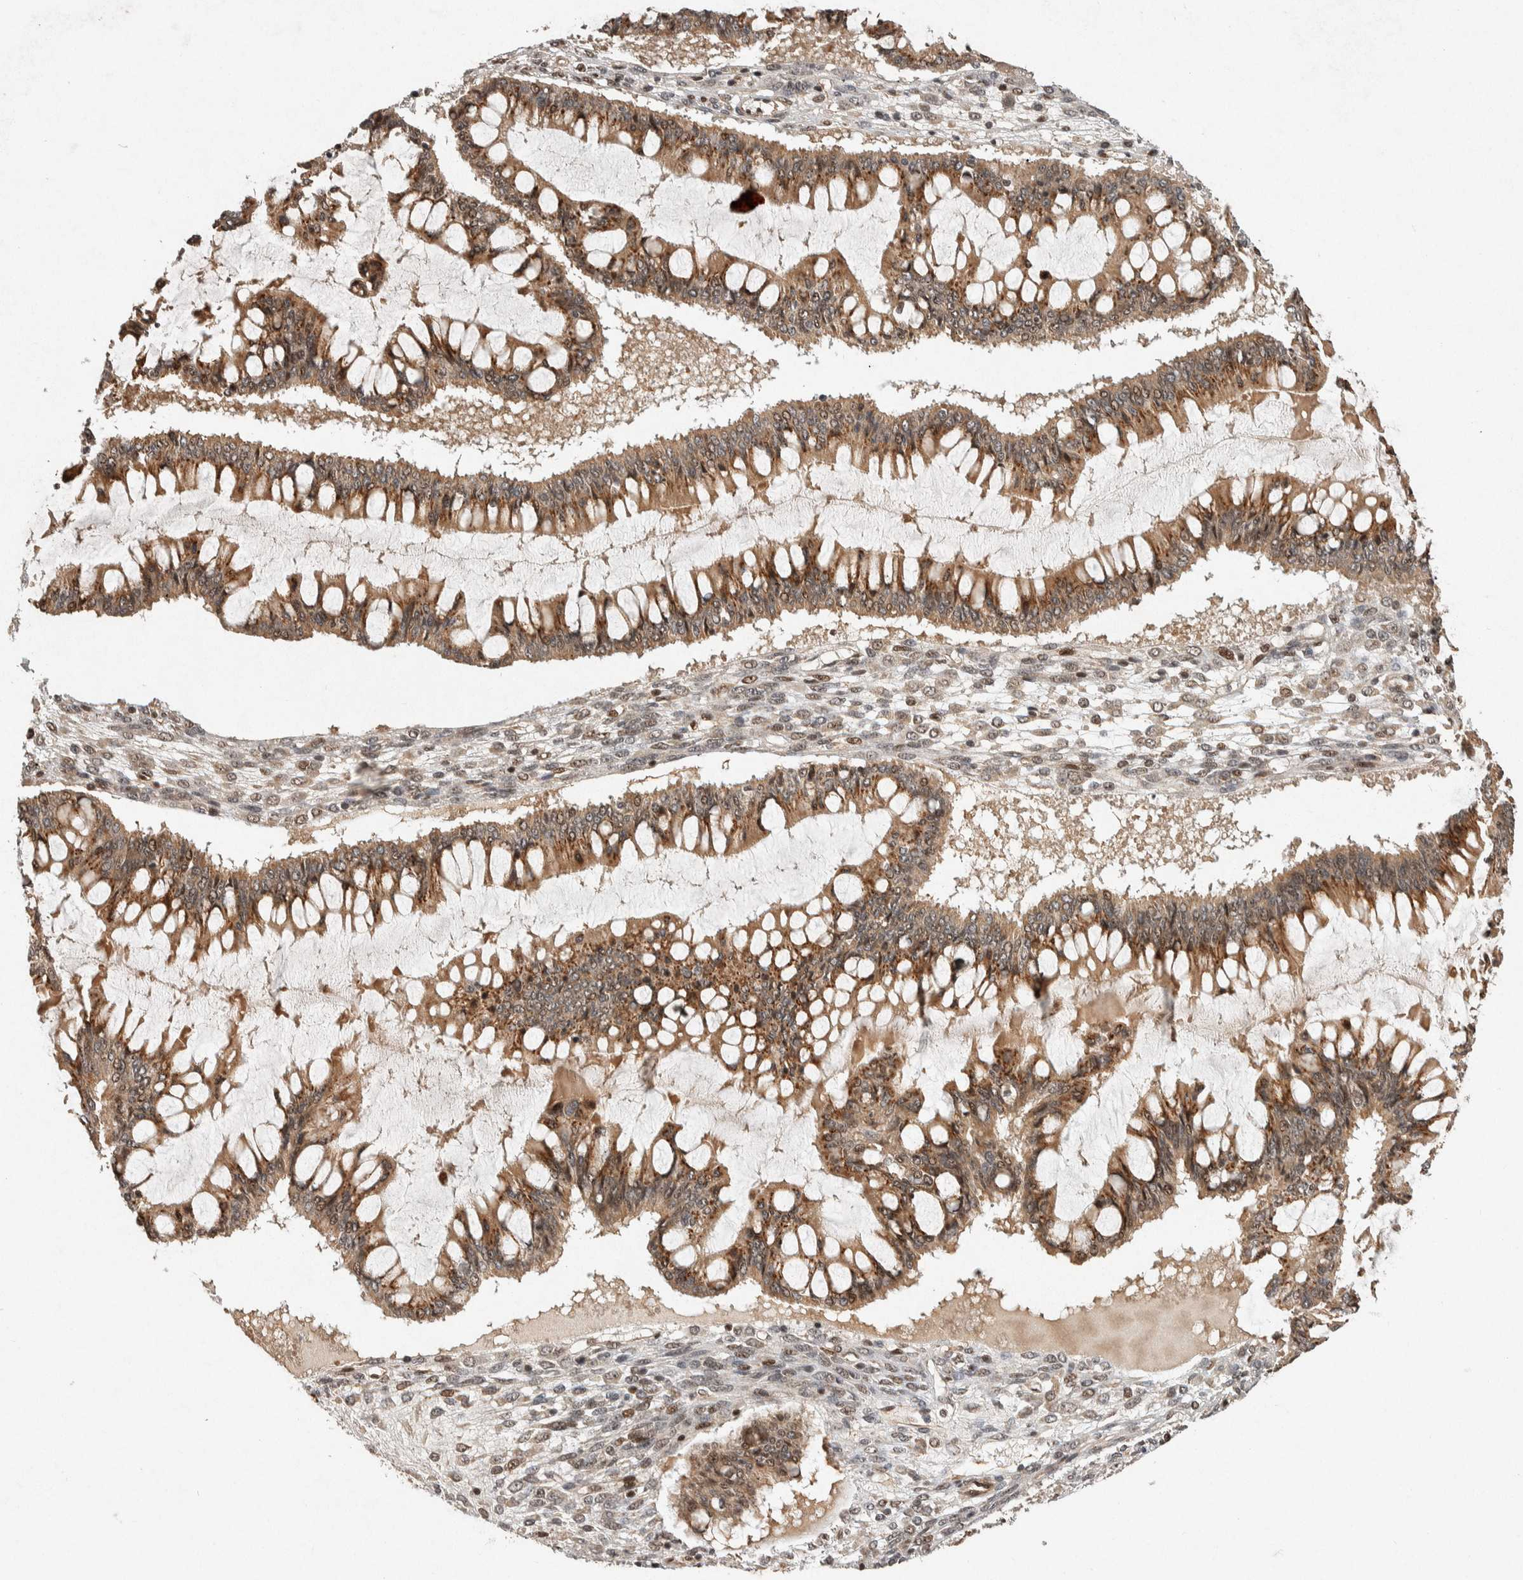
{"staining": {"intensity": "moderate", "quantity": ">75%", "location": "cytoplasmic/membranous"}, "tissue": "ovarian cancer", "cell_type": "Tumor cells", "image_type": "cancer", "snomed": [{"axis": "morphology", "description": "Cystadenocarcinoma, mucinous, NOS"}, {"axis": "topography", "description": "Ovary"}], "caption": "Mucinous cystadenocarcinoma (ovarian) stained for a protein displays moderate cytoplasmic/membranous positivity in tumor cells.", "gene": "TOR1B", "patient": {"sex": "female", "age": 73}}